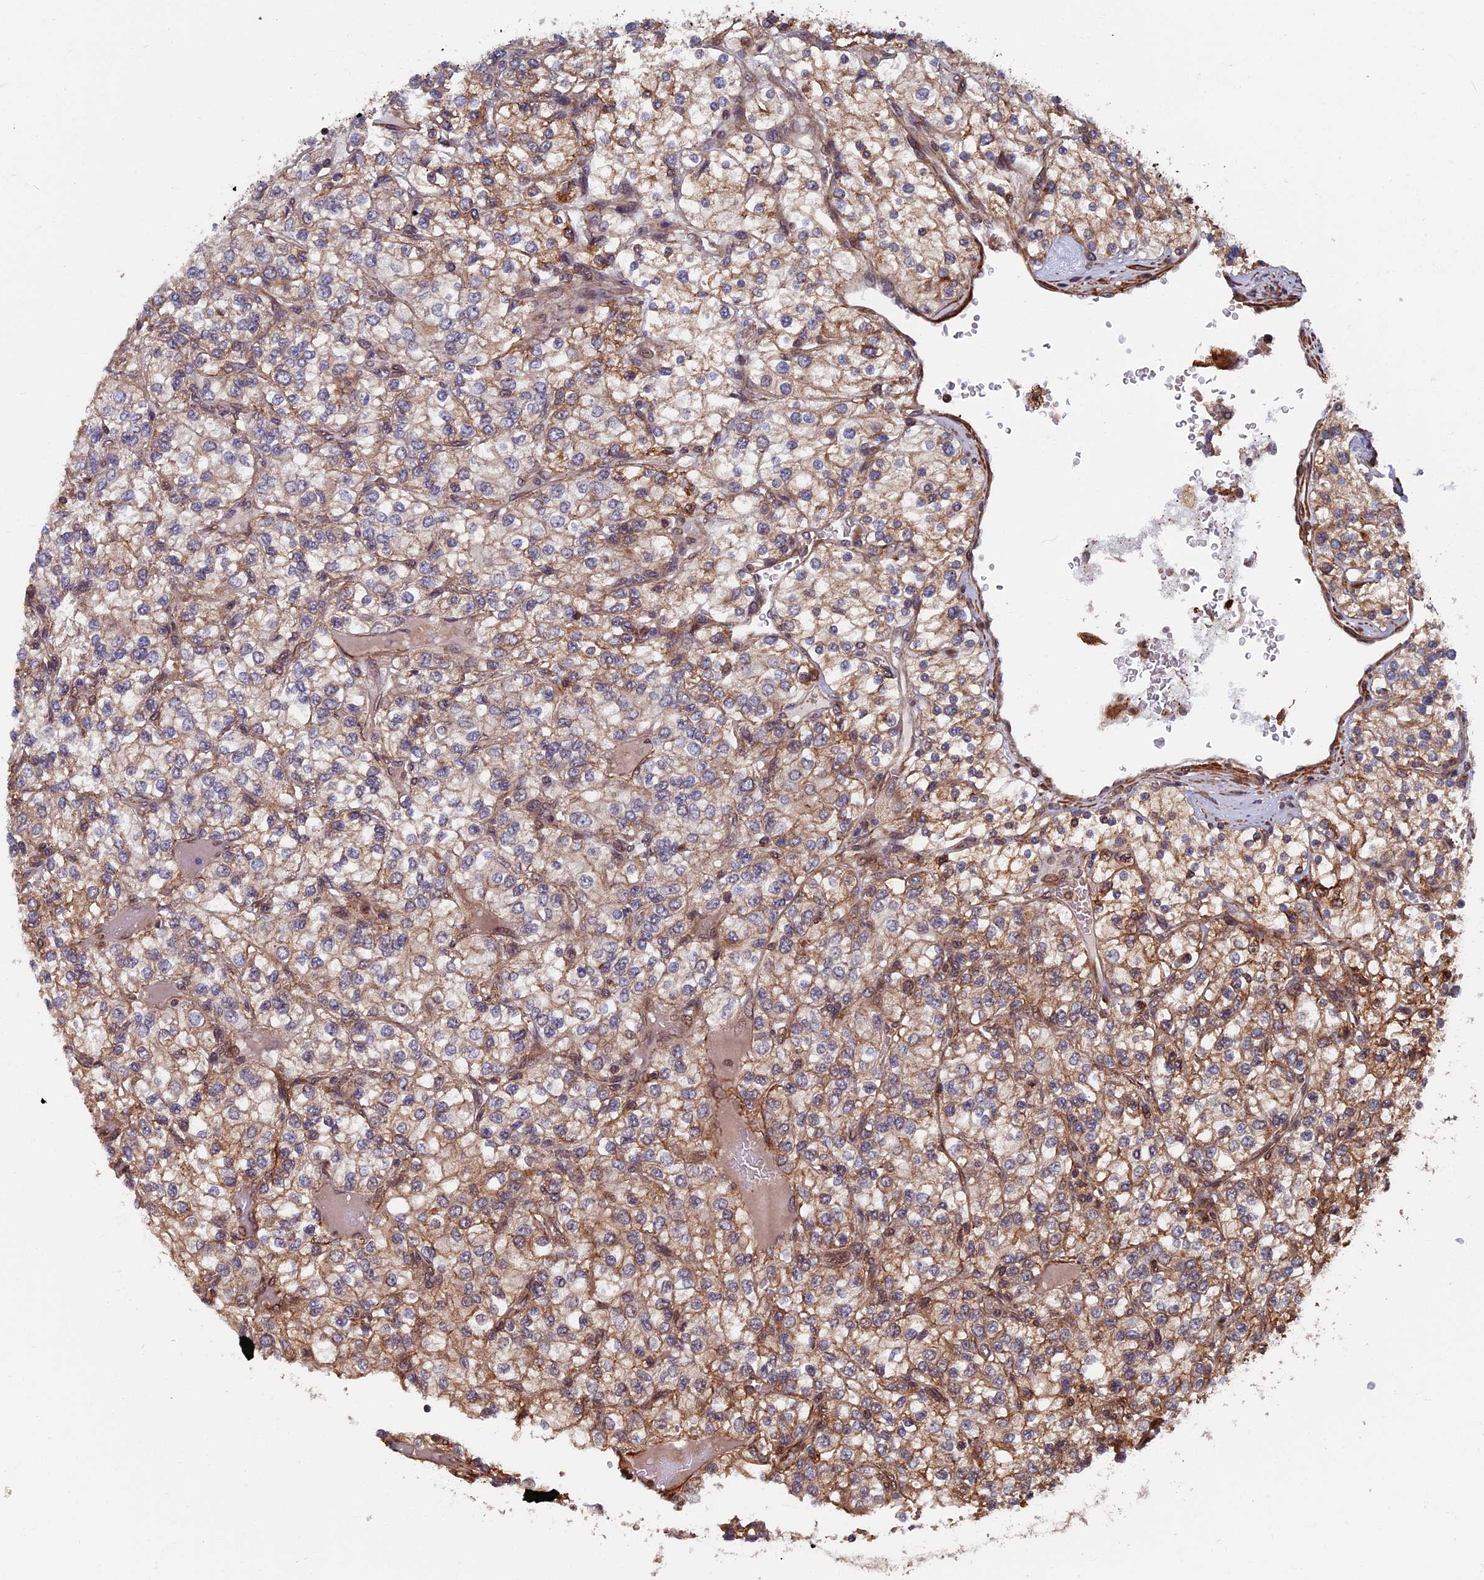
{"staining": {"intensity": "moderate", "quantity": "25%-75%", "location": "cytoplasmic/membranous"}, "tissue": "renal cancer", "cell_type": "Tumor cells", "image_type": "cancer", "snomed": [{"axis": "morphology", "description": "Adenocarcinoma, NOS"}, {"axis": "topography", "description": "Kidney"}], "caption": "Immunohistochemical staining of human renal cancer reveals moderate cytoplasmic/membranous protein positivity in approximately 25%-75% of tumor cells.", "gene": "CTDP1", "patient": {"sex": "male", "age": 80}}